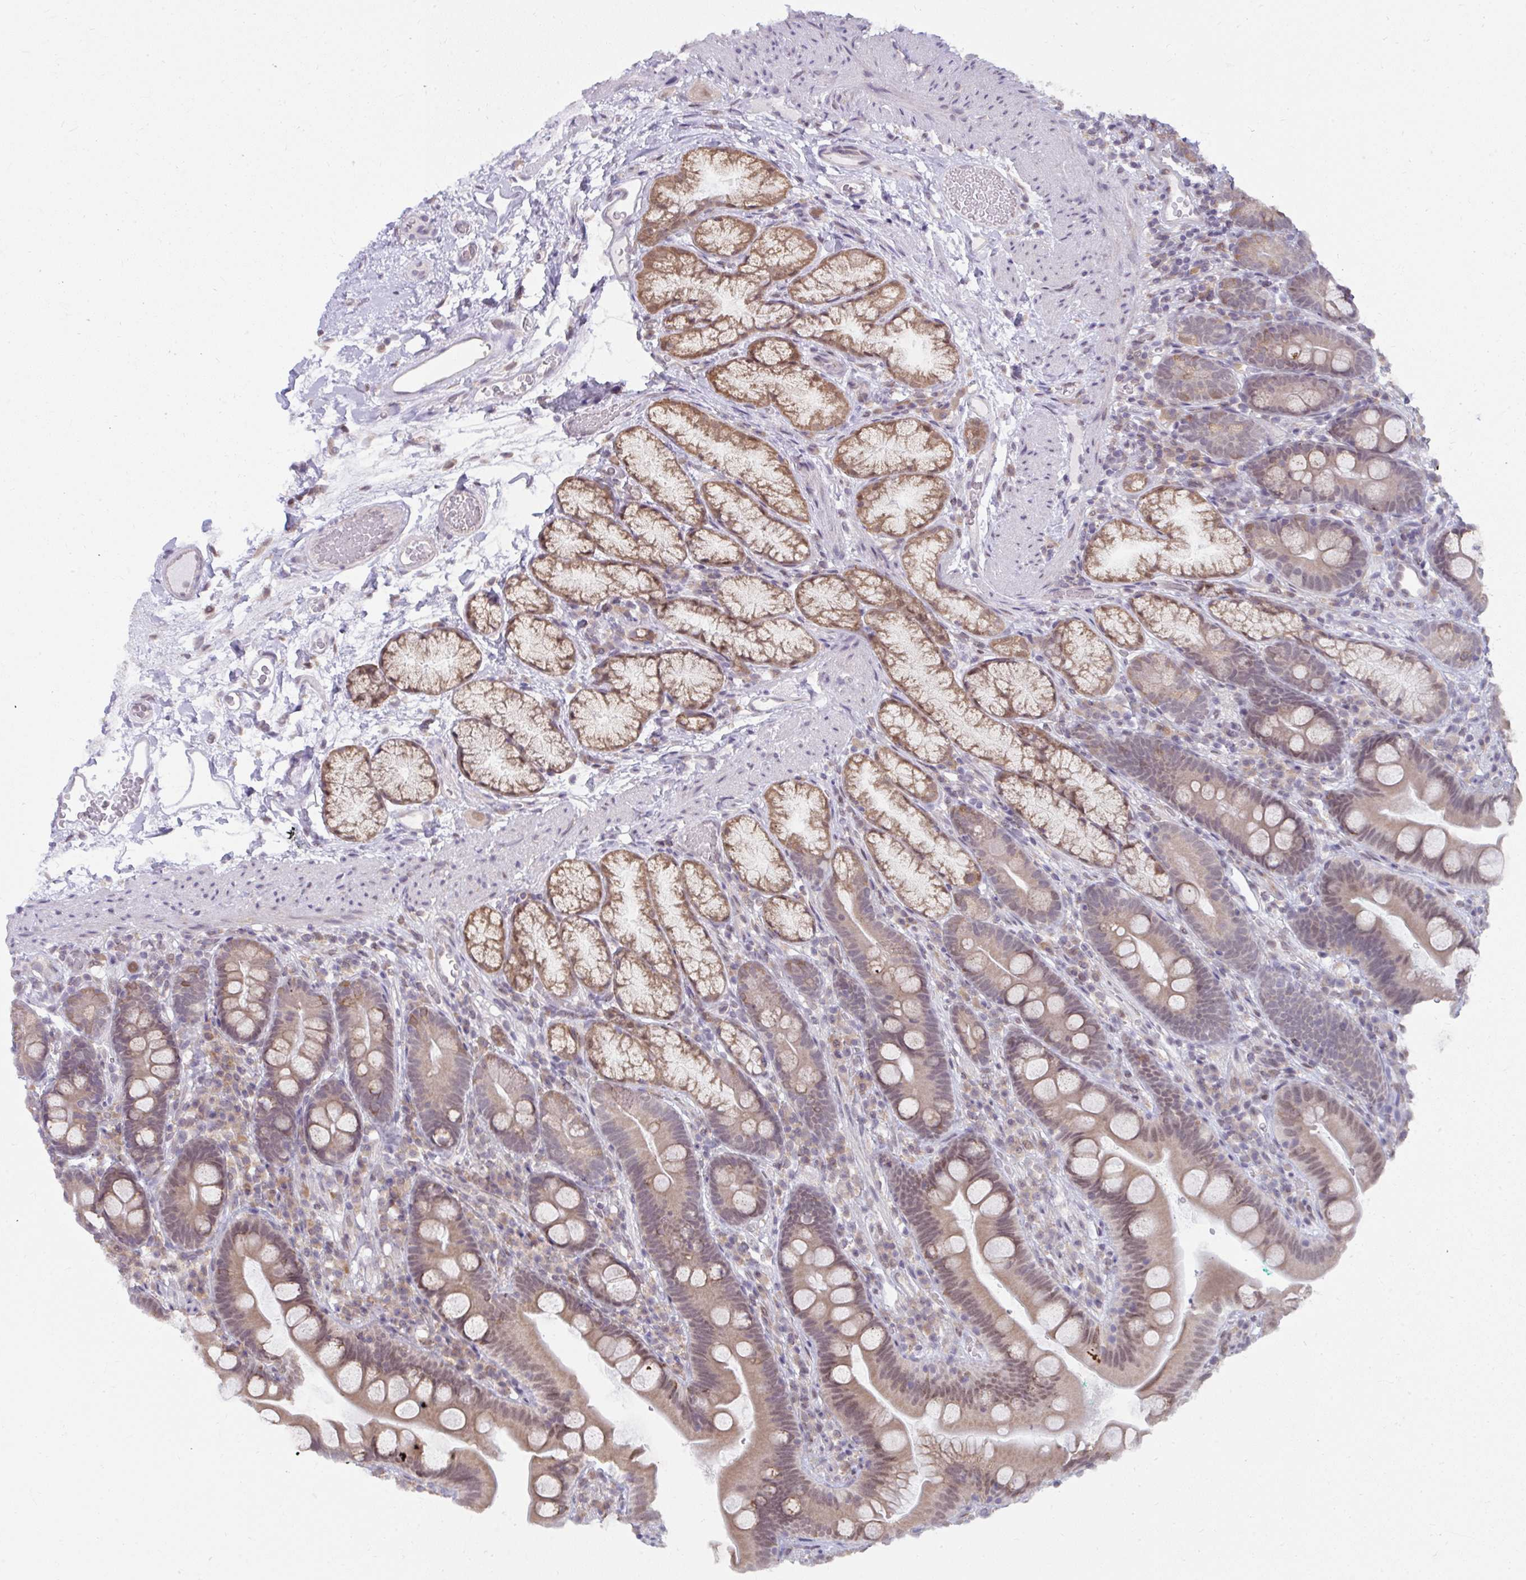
{"staining": {"intensity": "moderate", "quantity": ">75%", "location": "cytoplasmic/membranous,nuclear"}, "tissue": "duodenum", "cell_type": "Glandular cells", "image_type": "normal", "snomed": [{"axis": "morphology", "description": "Normal tissue, NOS"}, {"axis": "topography", "description": "Duodenum"}], "caption": "IHC (DAB (3,3'-diaminobenzidine)) staining of unremarkable duodenum exhibits moderate cytoplasmic/membranous,nuclear protein positivity in approximately >75% of glandular cells.", "gene": "NMNAT1", "patient": {"sex": "female", "age": 67}}